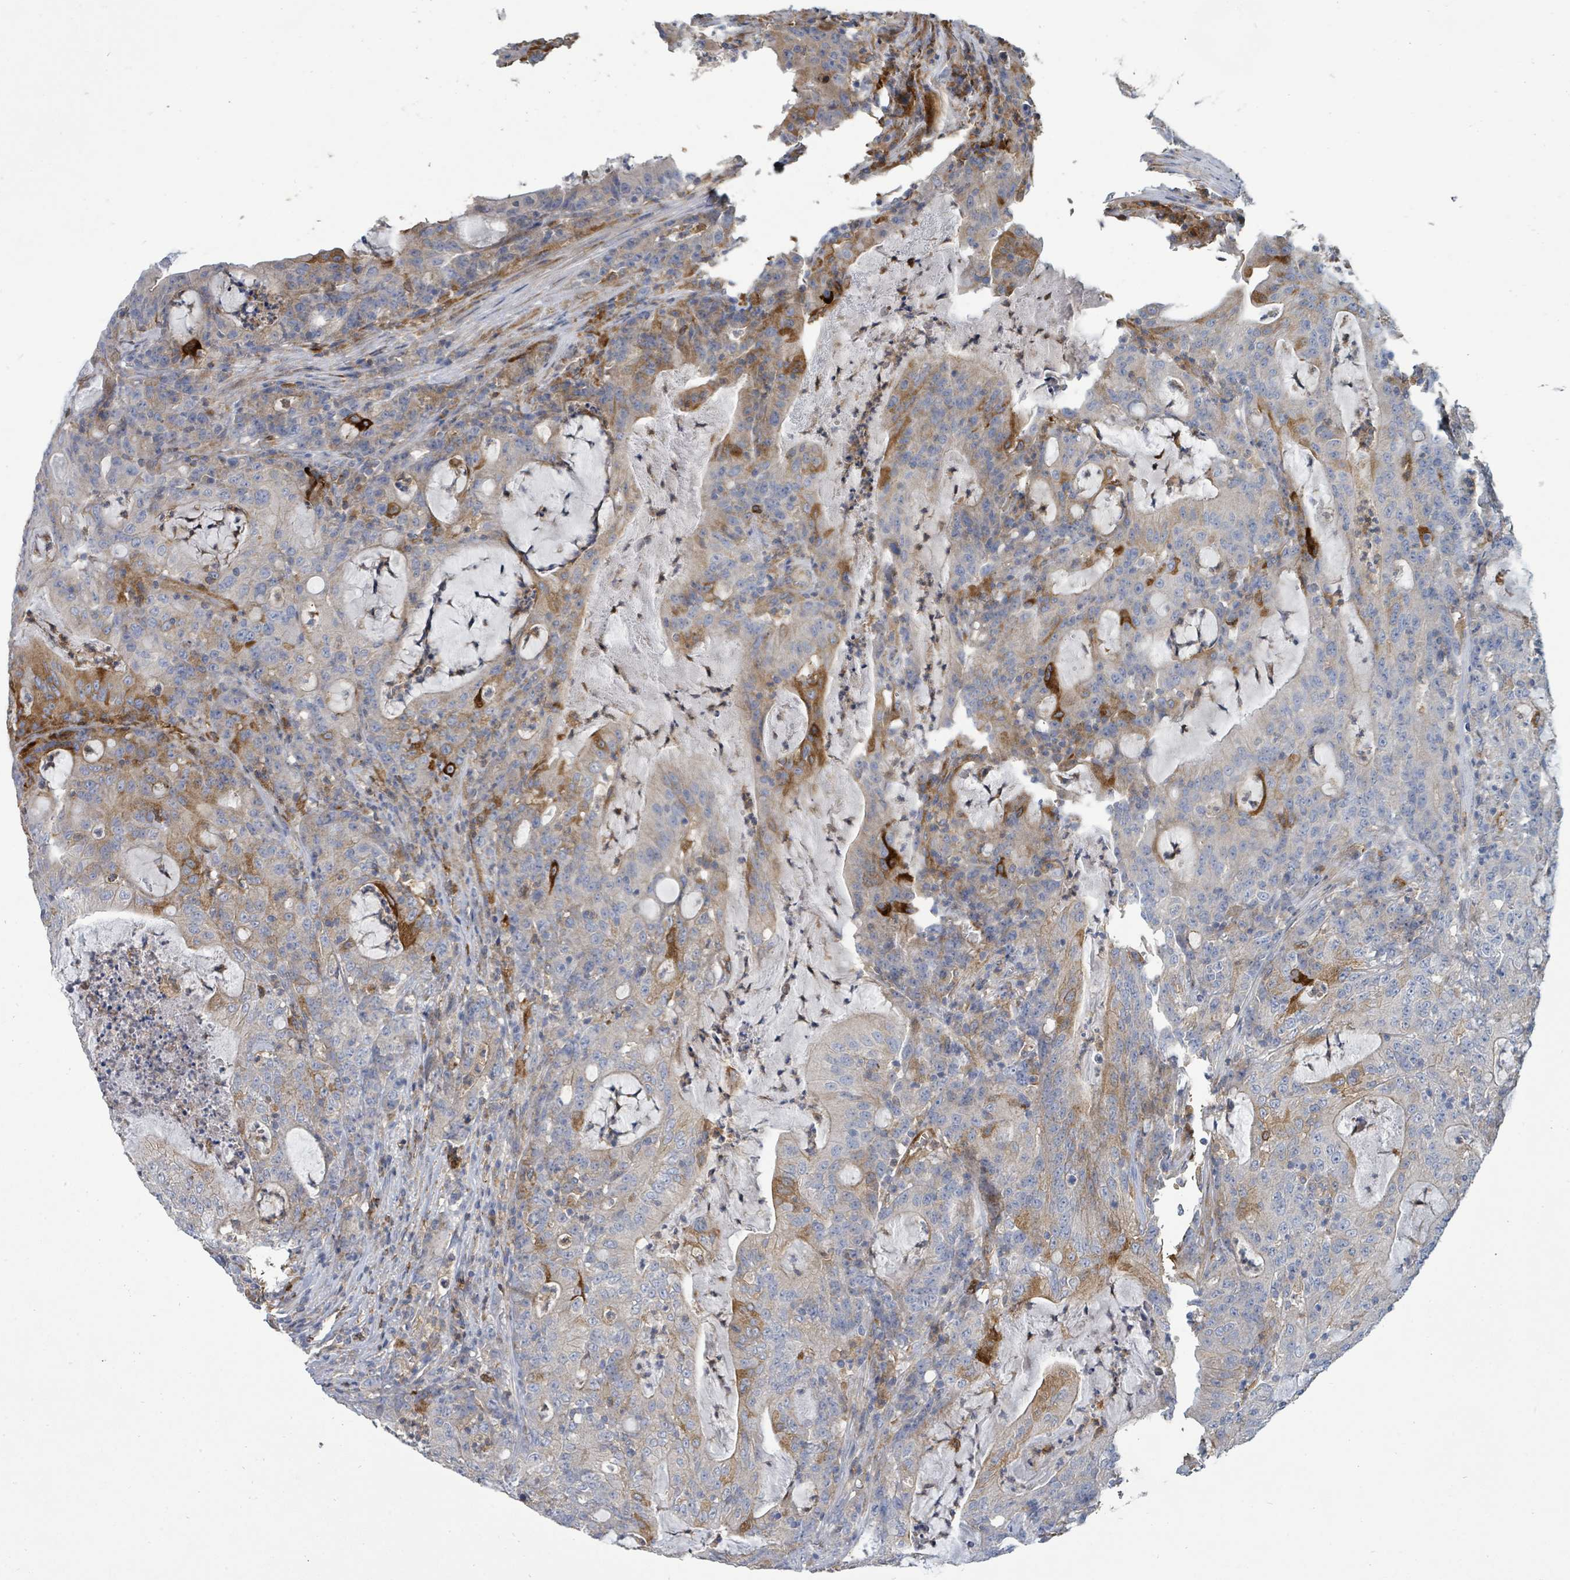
{"staining": {"intensity": "moderate", "quantity": "<25%", "location": "cytoplasmic/membranous"}, "tissue": "colorectal cancer", "cell_type": "Tumor cells", "image_type": "cancer", "snomed": [{"axis": "morphology", "description": "Adenocarcinoma, NOS"}, {"axis": "topography", "description": "Colon"}], "caption": "Human colorectal adenocarcinoma stained for a protein (brown) reveals moderate cytoplasmic/membranous positive staining in about <25% of tumor cells.", "gene": "IFIT1", "patient": {"sex": "male", "age": 83}}